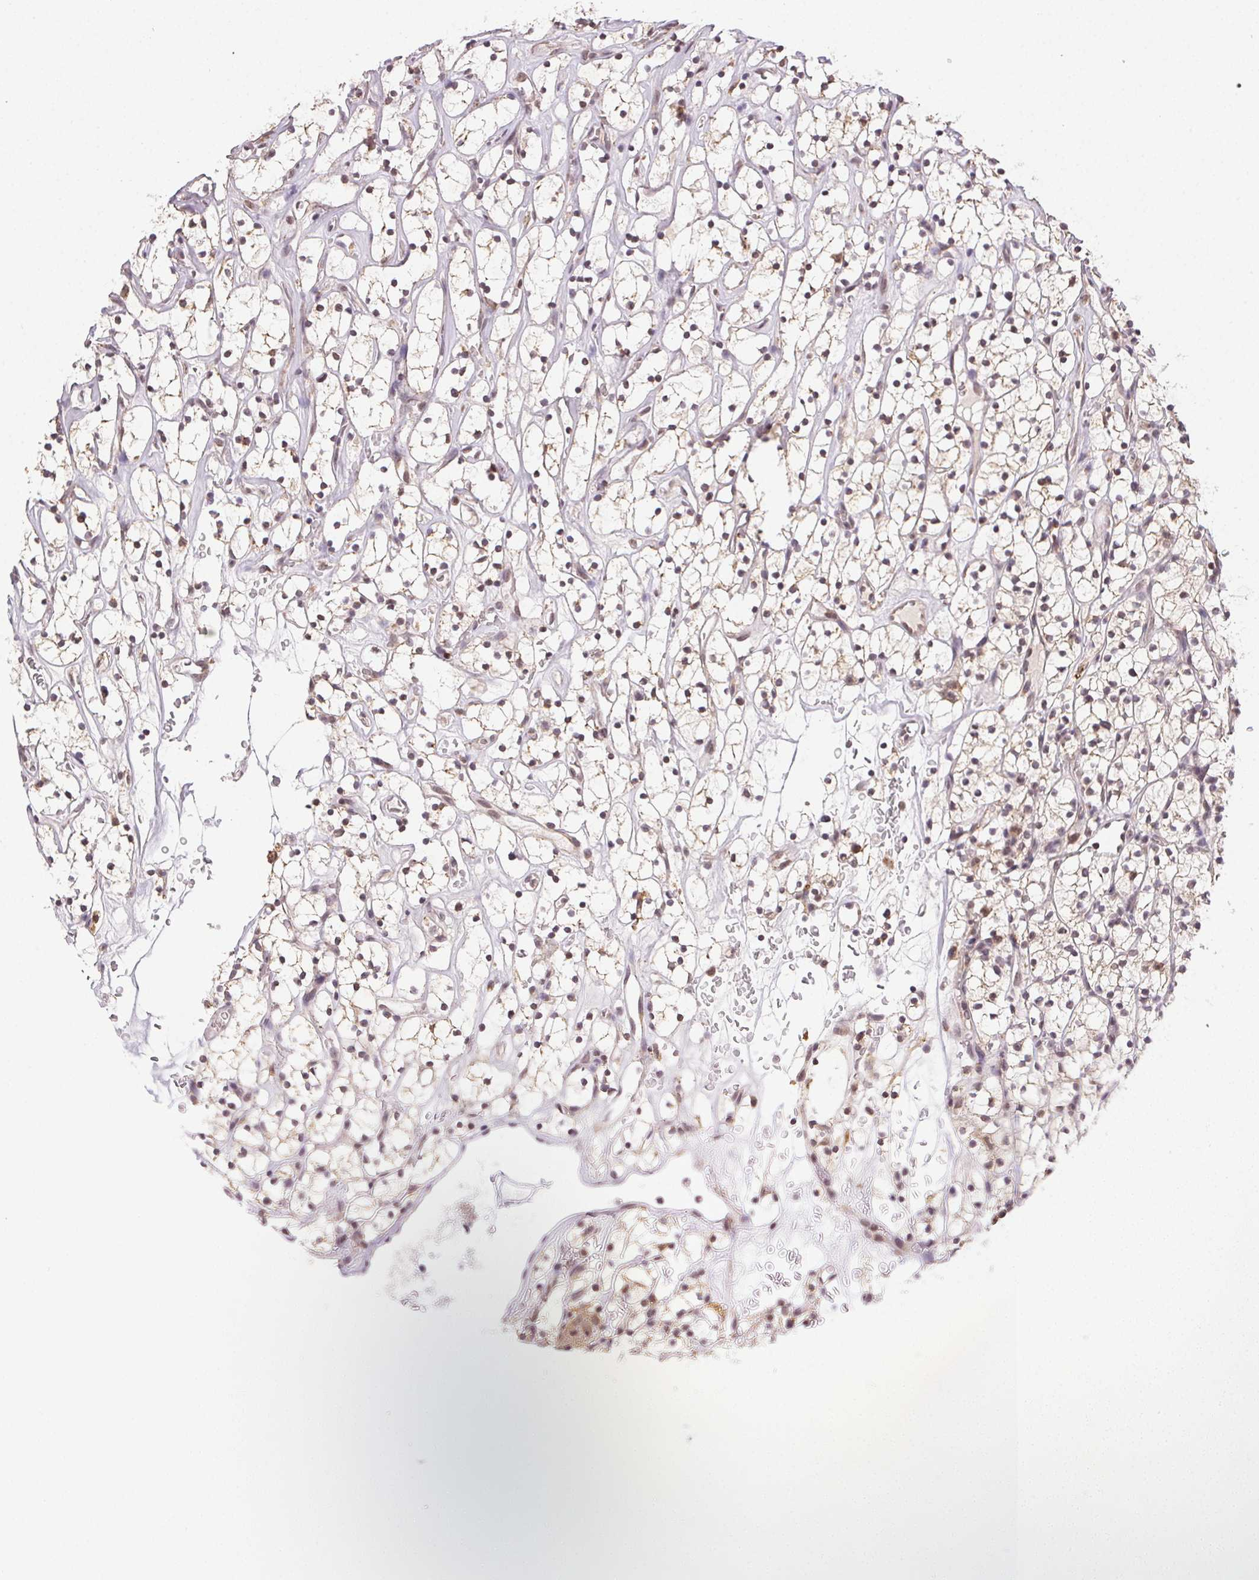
{"staining": {"intensity": "weak", "quantity": "<25%", "location": "cytoplasmic/membranous"}, "tissue": "renal cancer", "cell_type": "Tumor cells", "image_type": "cancer", "snomed": [{"axis": "morphology", "description": "Adenocarcinoma, NOS"}, {"axis": "topography", "description": "Kidney"}], "caption": "Renal cancer (adenocarcinoma) was stained to show a protein in brown. There is no significant positivity in tumor cells.", "gene": "PIWIL4", "patient": {"sex": "female", "age": 64}}